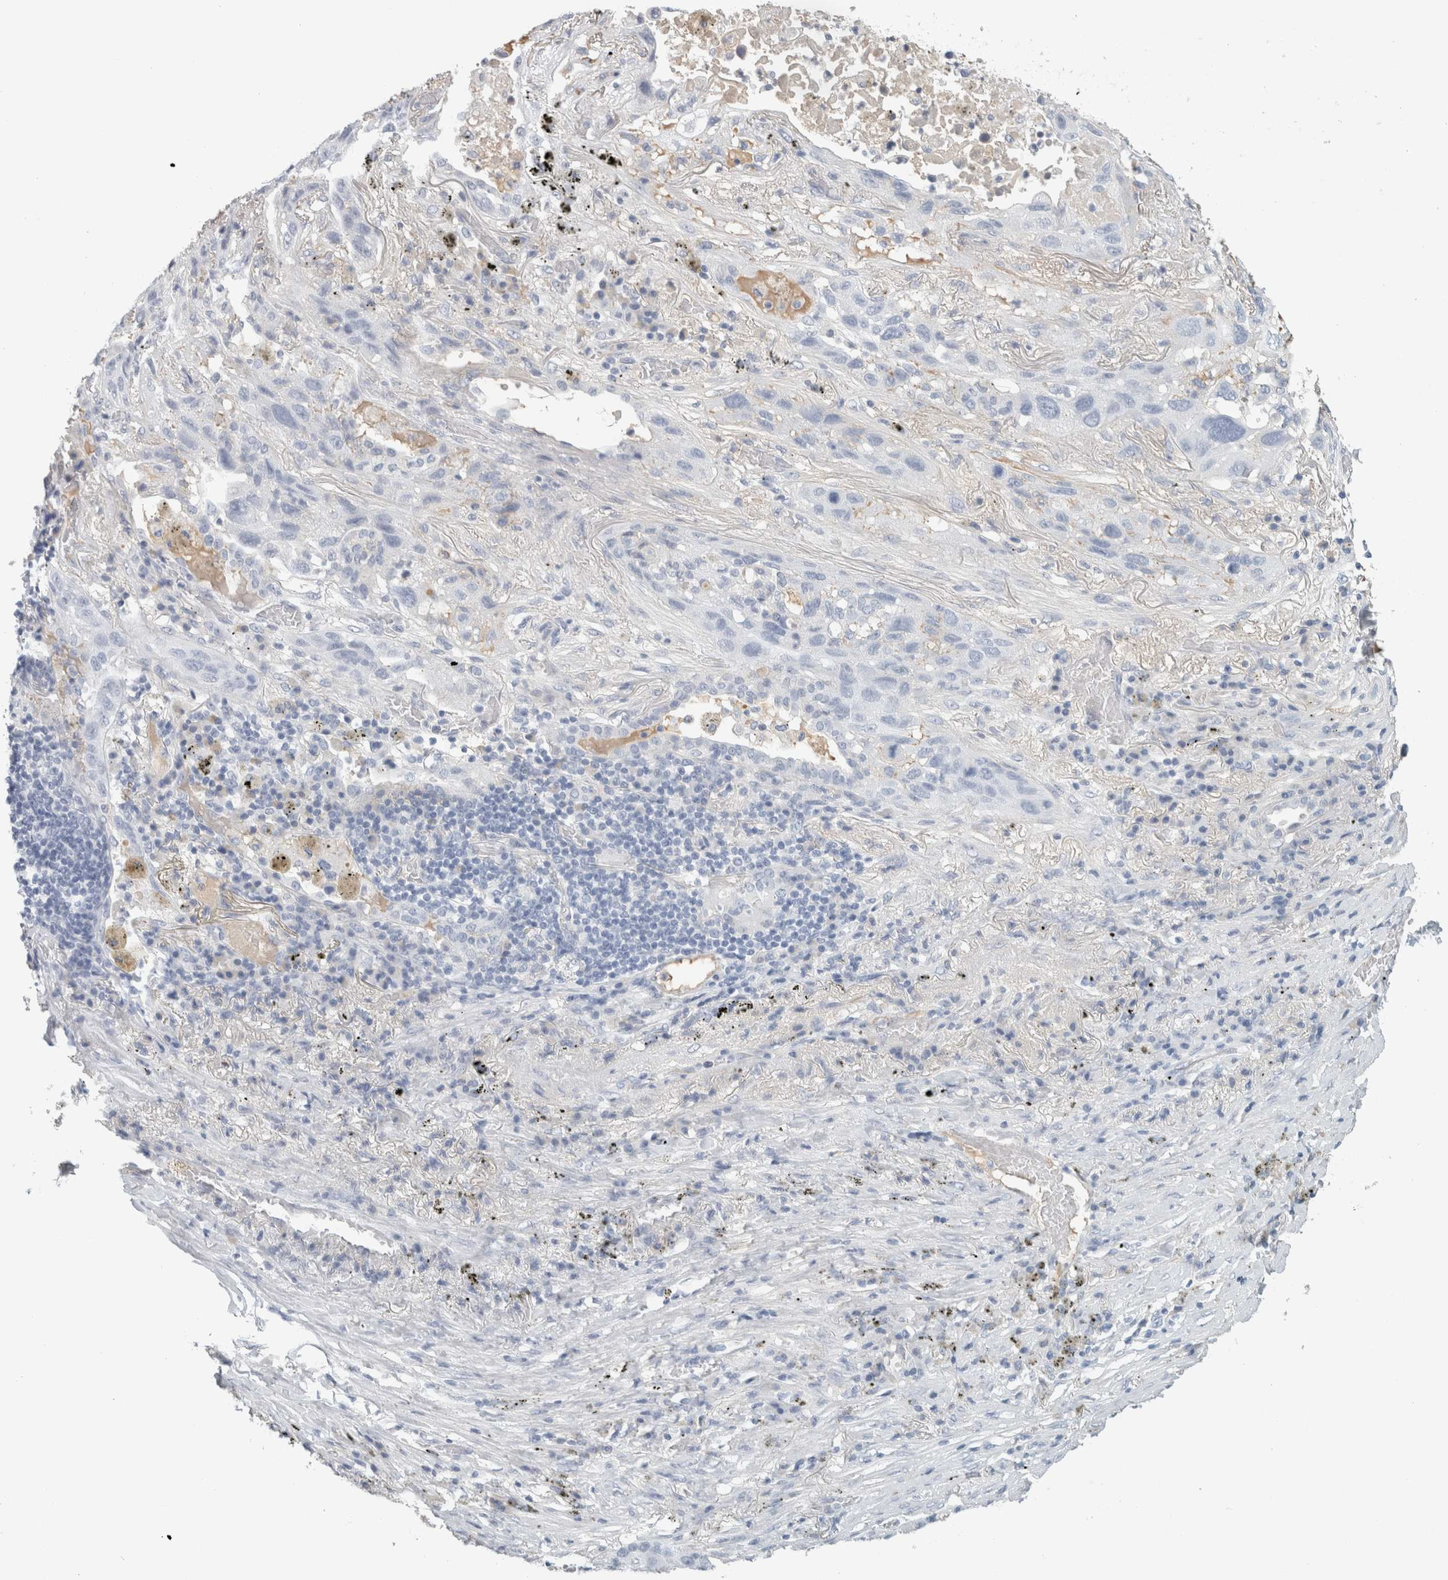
{"staining": {"intensity": "negative", "quantity": "none", "location": "none"}, "tissue": "lung cancer", "cell_type": "Tumor cells", "image_type": "cancer", "snomed": [{"axis": "morphology", "description": "Squamous cell carcinoma, NOS"}, {"axis": "topography", "description": "Lung"}], "caption": "The photomicrograph demonstrates no staining of tumor cells in lung cancer.", "gene": "TSPAN8", "patient": {"sex": "male", "age": 57}}